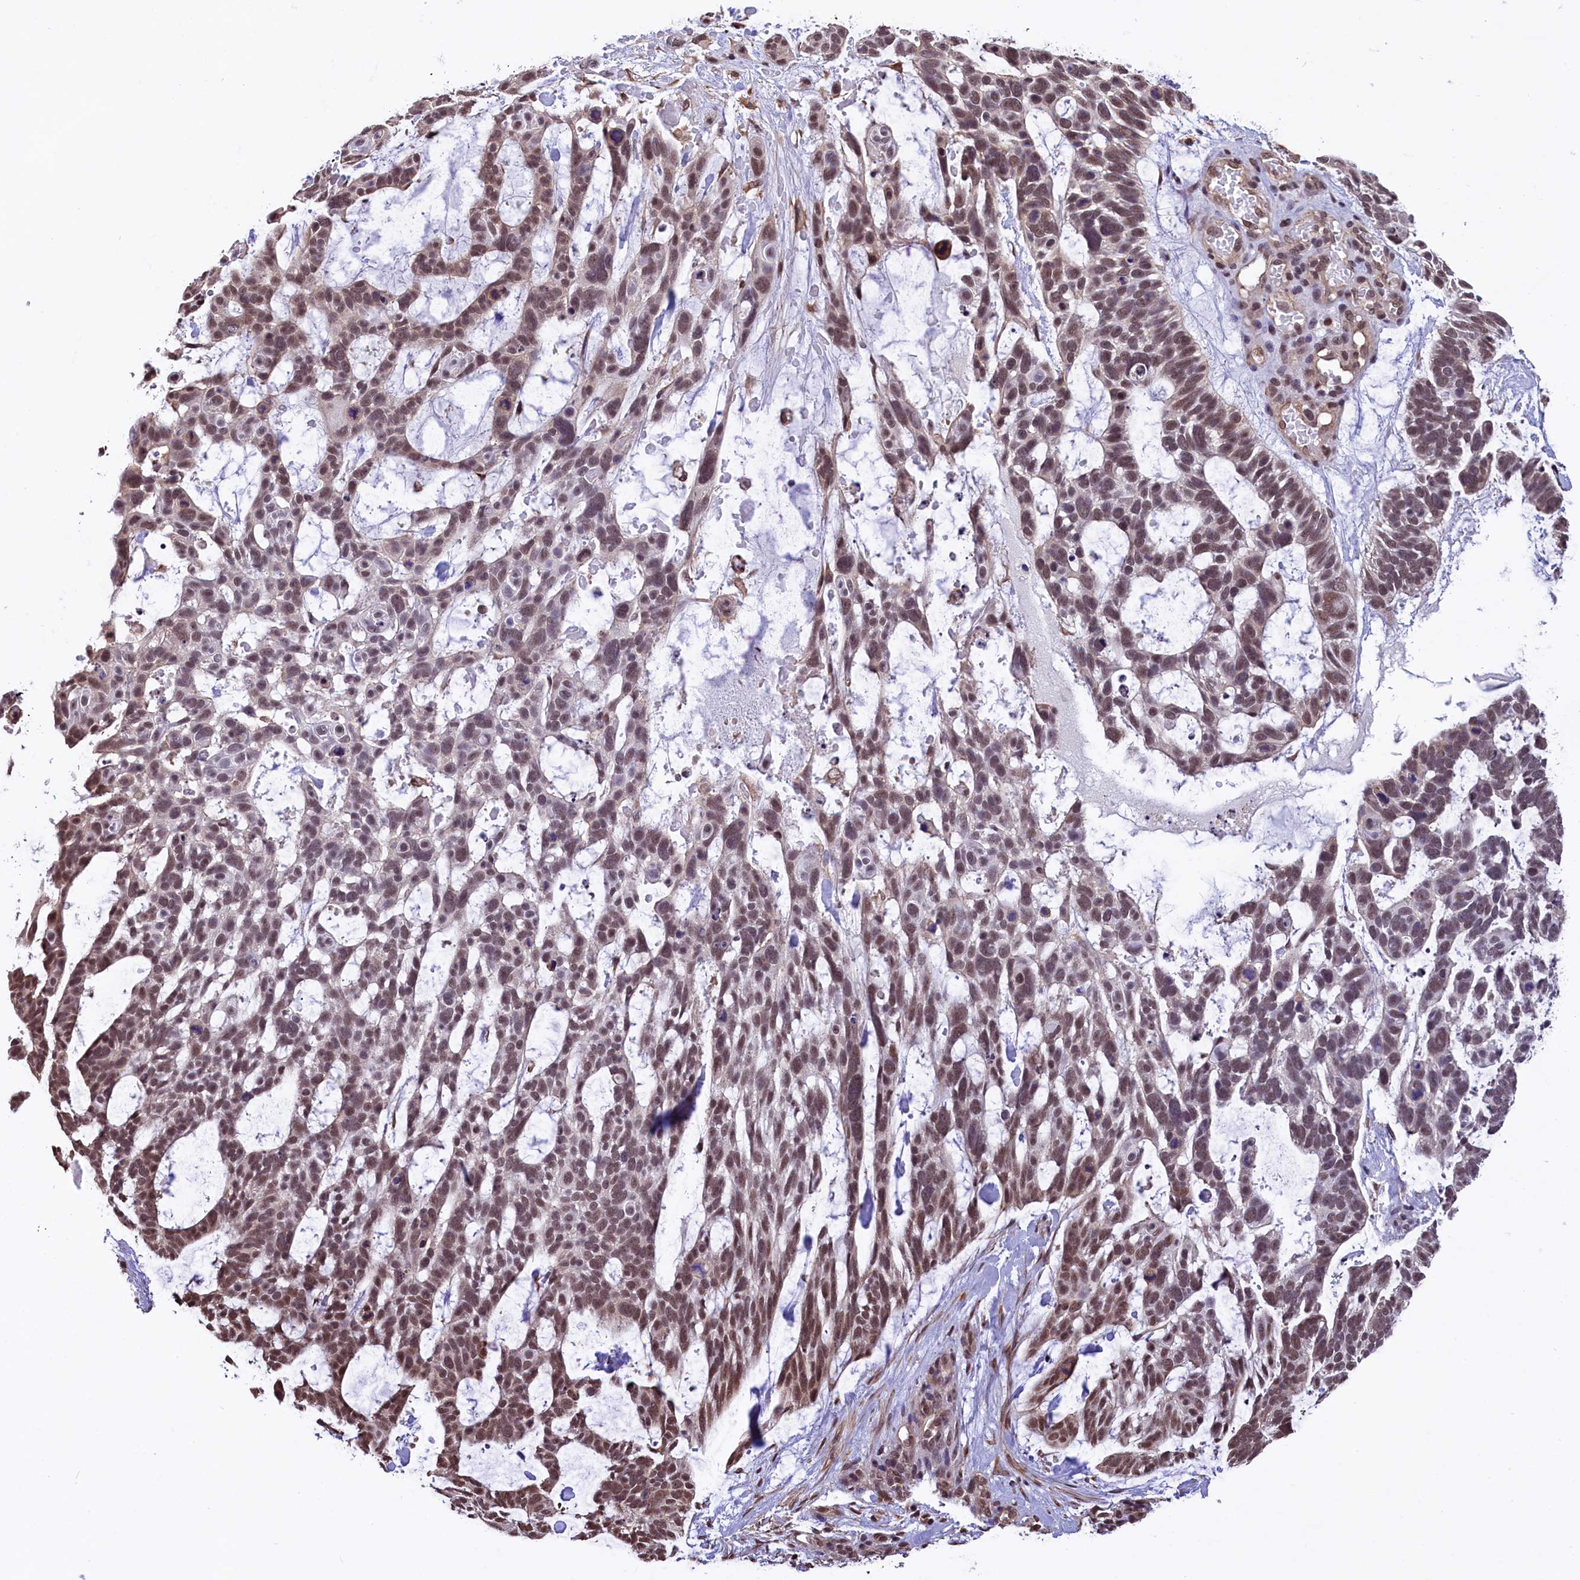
{"staining": {"intensity": "moderate", "quantity": ">75%", "location": "nuclear"}, "tissue": "skin cancer", "cell_type": "Tumor cells", "image_type": "cancer", "snomed": [{"axis": "morphology", "description": "Basal cell carcinoma"}, {"axis": "topography", "description": "Skin"}], "caption": "Moderate nuclear positivity is present in approximately >75% of tumor cells in basal cell carcinoma (skin).", "gene": "ZC3H4", "patient": {"sex": "male", "age": 88}}